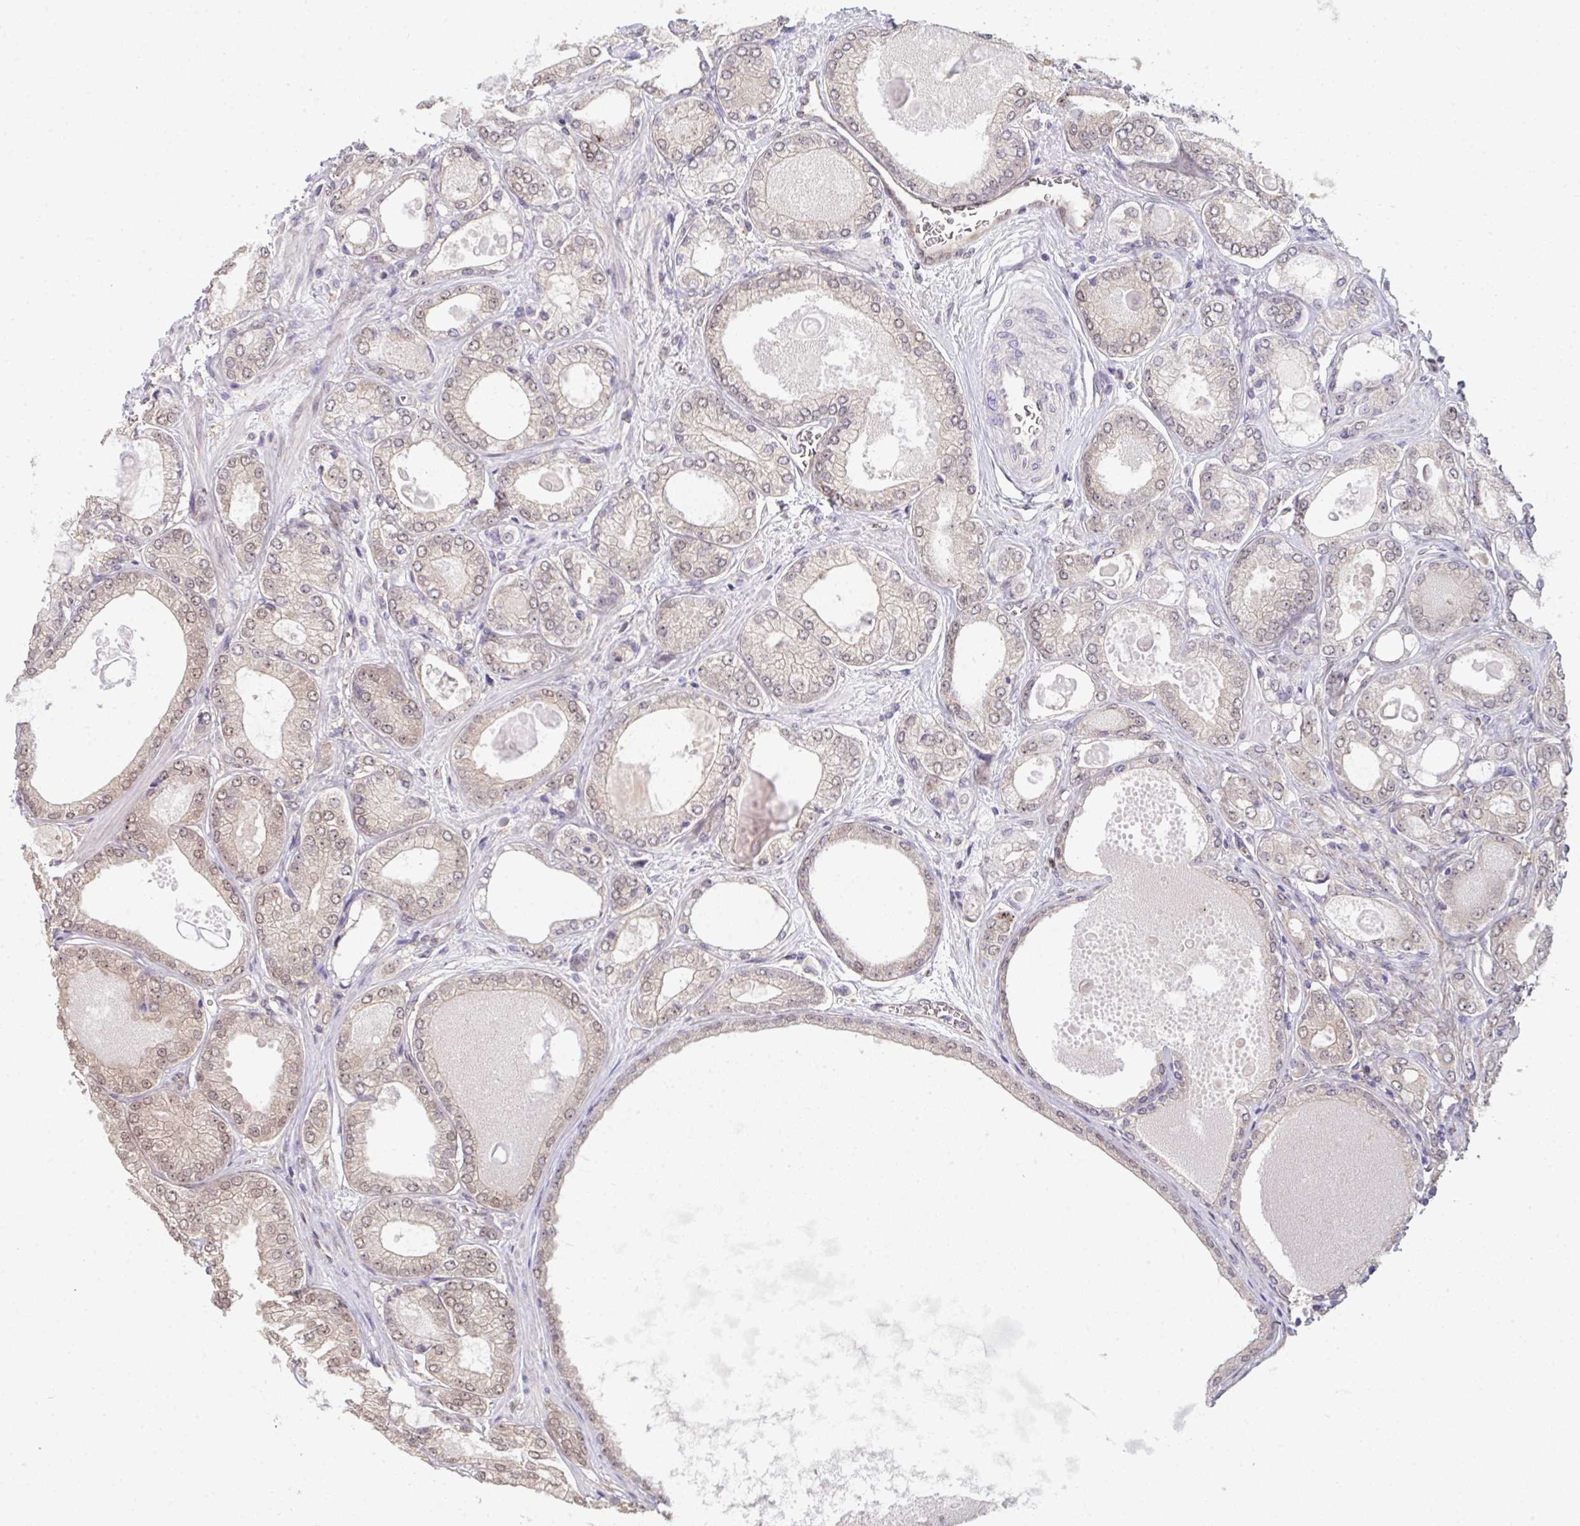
{"staining": {"intensity": "weak", "quantity": "<25%", "location": "nuclear"}, "tissue": "prostate cancer", "cell_type": "Tumor cells", "image_type": "cancer", "snomed": [{"axis": "morphology", "description": "Adenocarcinoma, High grade"}, {"axis": "topography", "description": "Prostate"}], "caption": "Protein analysis of prostate cancer exhibits no significant staining in tumor cells. (IHC, brightfield microscopy, high magnification).", "gene": "SETD7", "patient": {"sex": "male", "age": 68}}